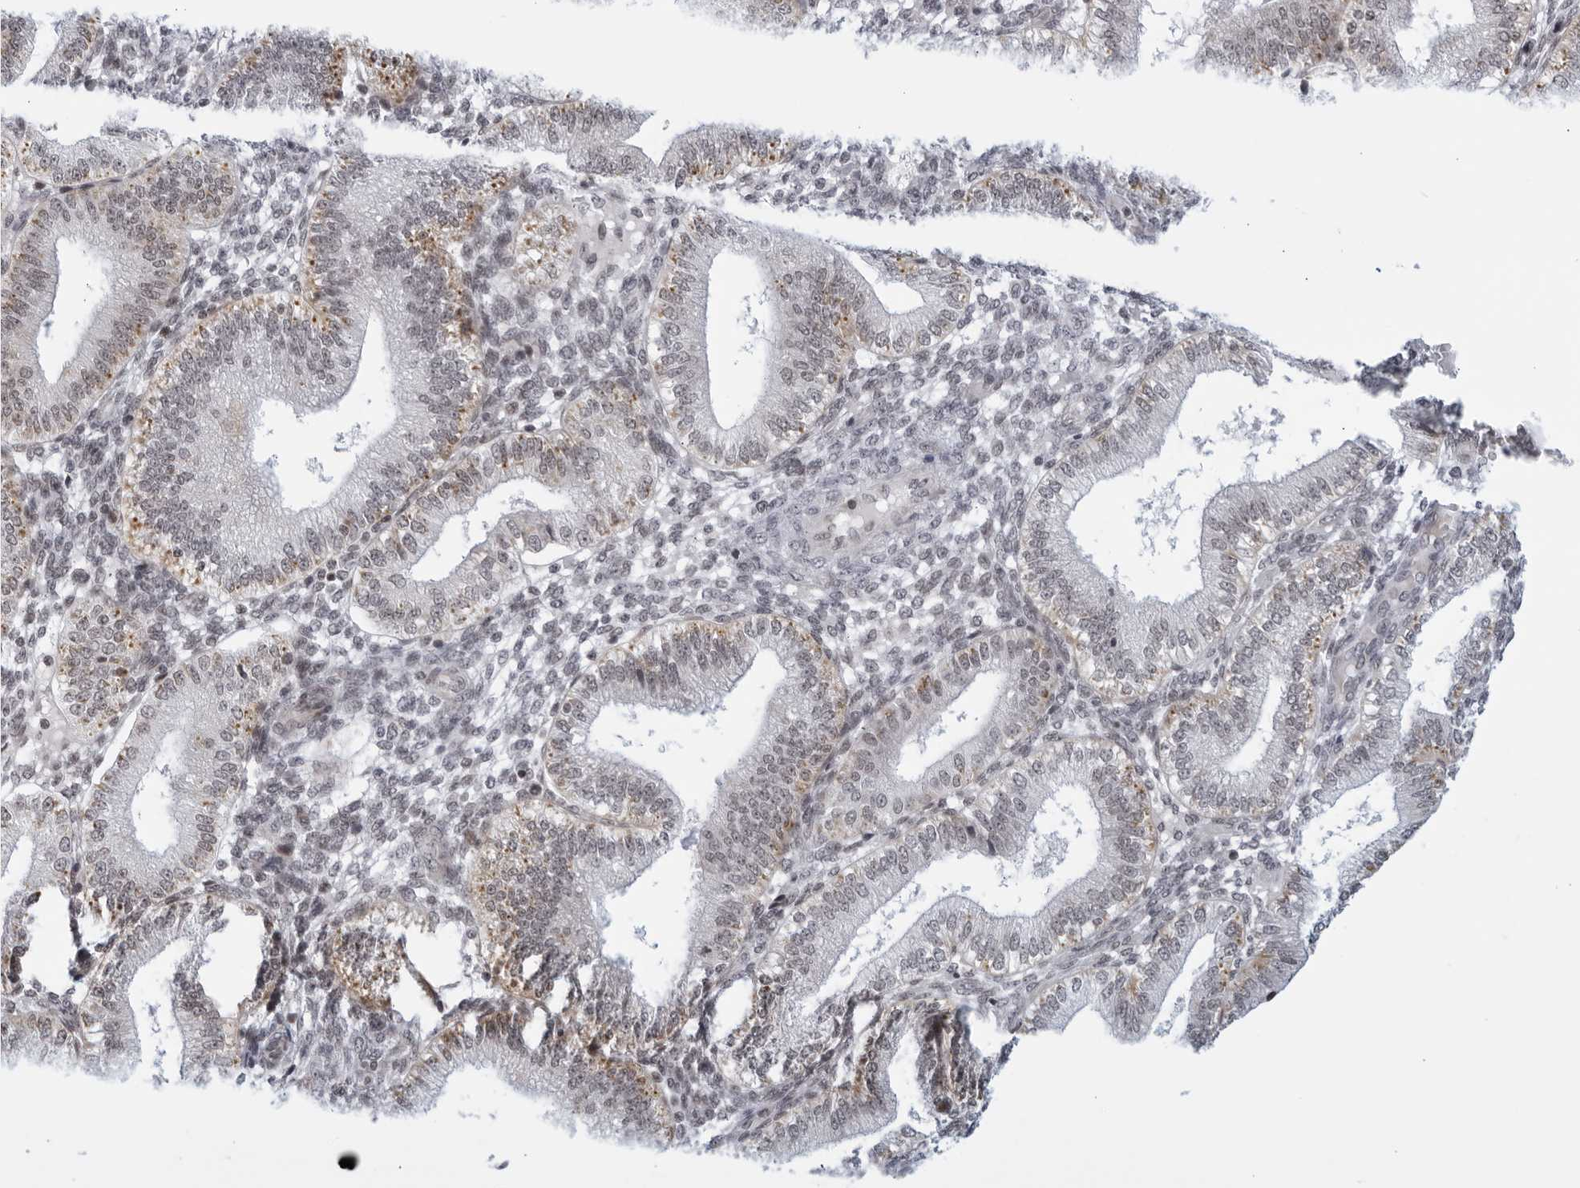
{"staining": {"intensity": "negative", "quantity": "none", "location": "none"}, "tissue": "endometrium", "cell_type": "Cells in endometrial stroma", "image_type": "normal", "snomed": [{"axis": "morphology", "description": "Normal tissue, NOS"}, {"axis": "topography", "description": "Endometrium"}], "caption": "This is a histopathology image of IHC staining of normal endometrium, which shows no positivity in cells in endometrial stroma. (Stains: DAB IHC with hematoxylin counter stain, Microscopy: brightfield microscopy at high magnification).", "gene": "RAB11FIP3", "patient": {"sex": "female", "age": 39}}